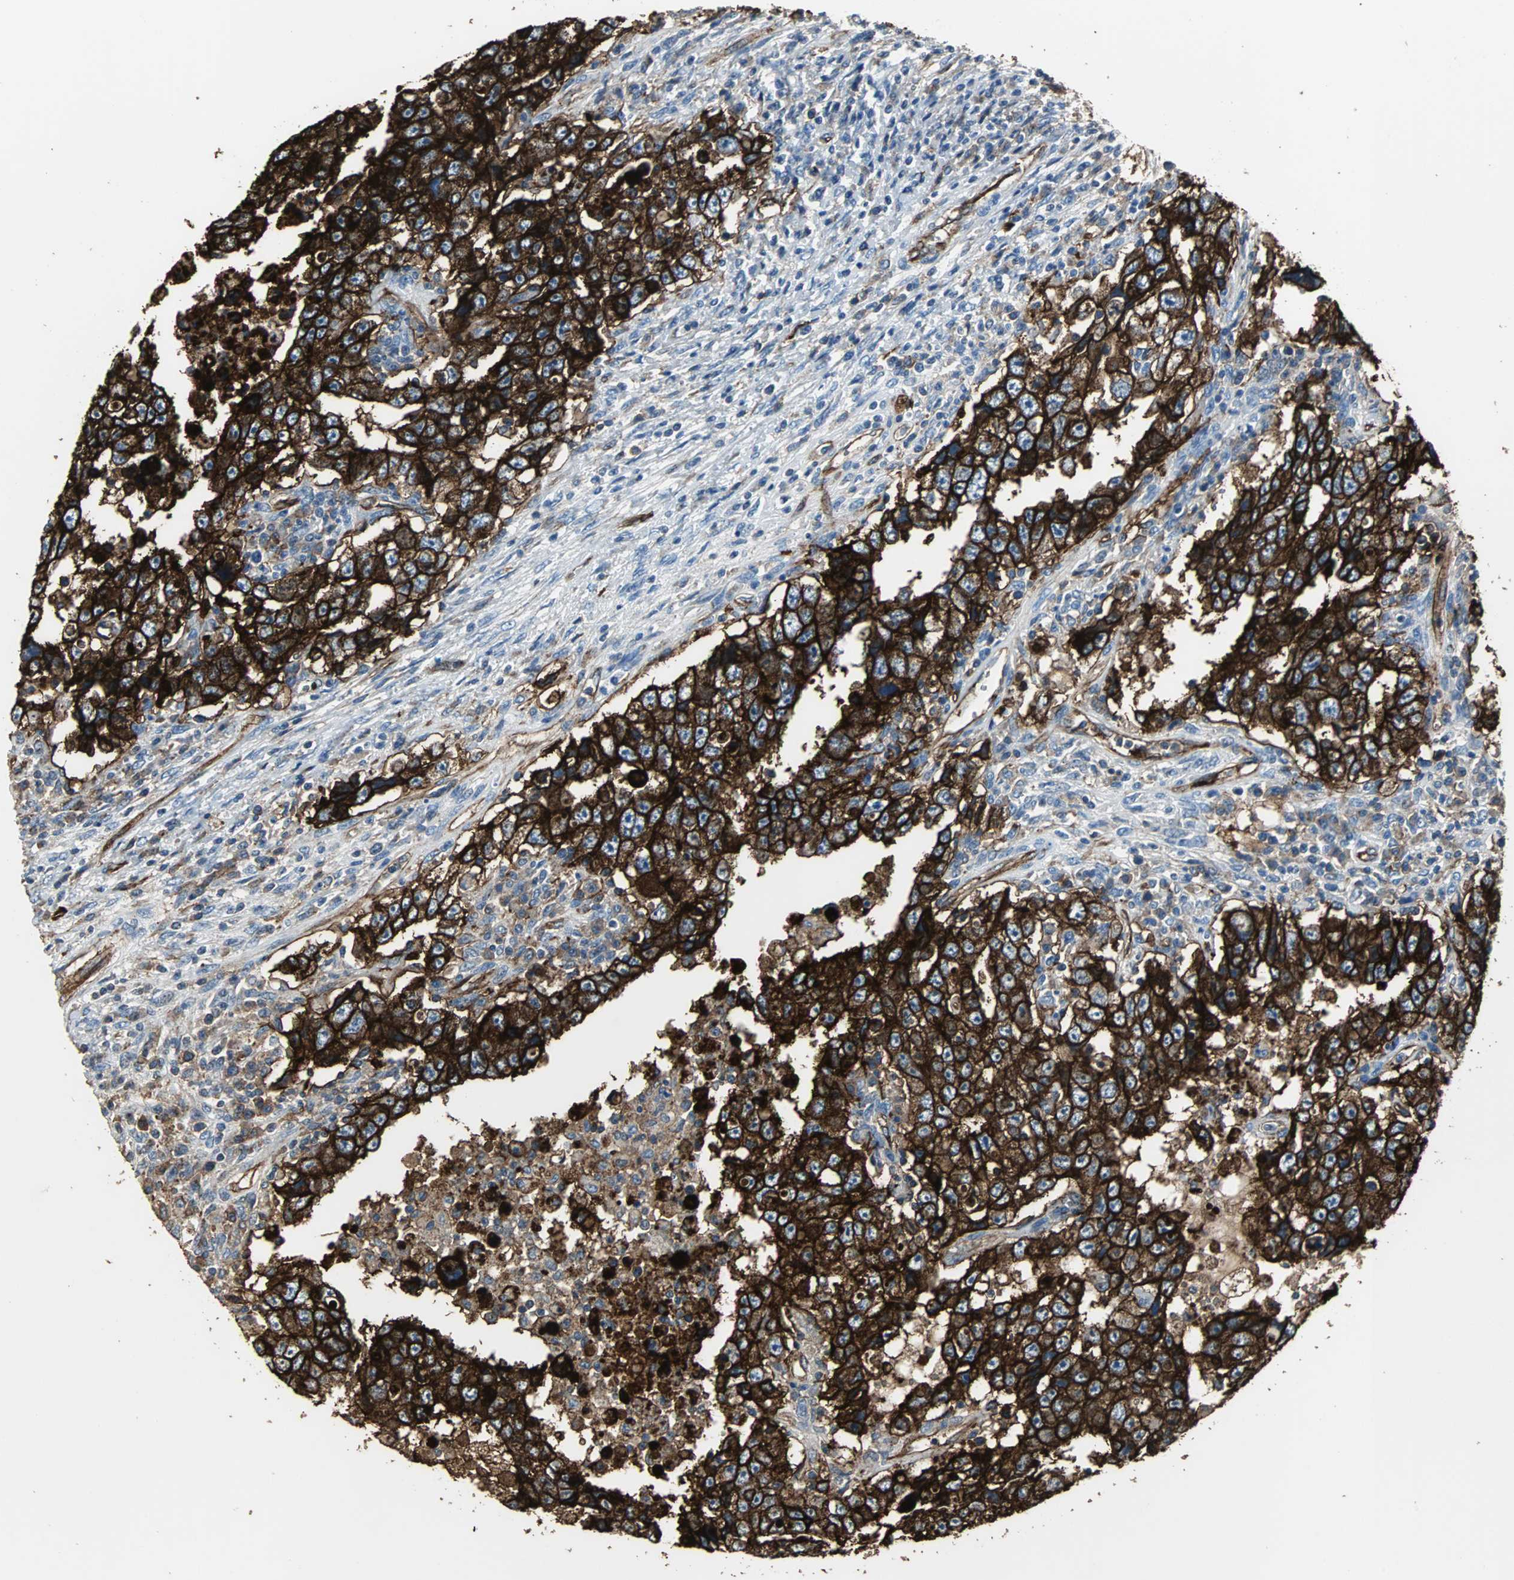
{"staining": {"intensity": "strong", "quantity": ">75%", "location": "cytoplasmic/membranous"}, "tissue": "testis cancer", "cell_type": "Tumor cells", "image_type": "cancer", "snomed": [{"axis": "morphology", "description": "Carcinoma, Embryonal, NOS"}, {"axis": "topography", "description": "Testis"}], "caption": "Human embryonal carcinoma (testis) stained with a protein marker shows strong staining in tumor cells.", "gene": "F11R", "patient": {"sex": "male", "age": 26}}